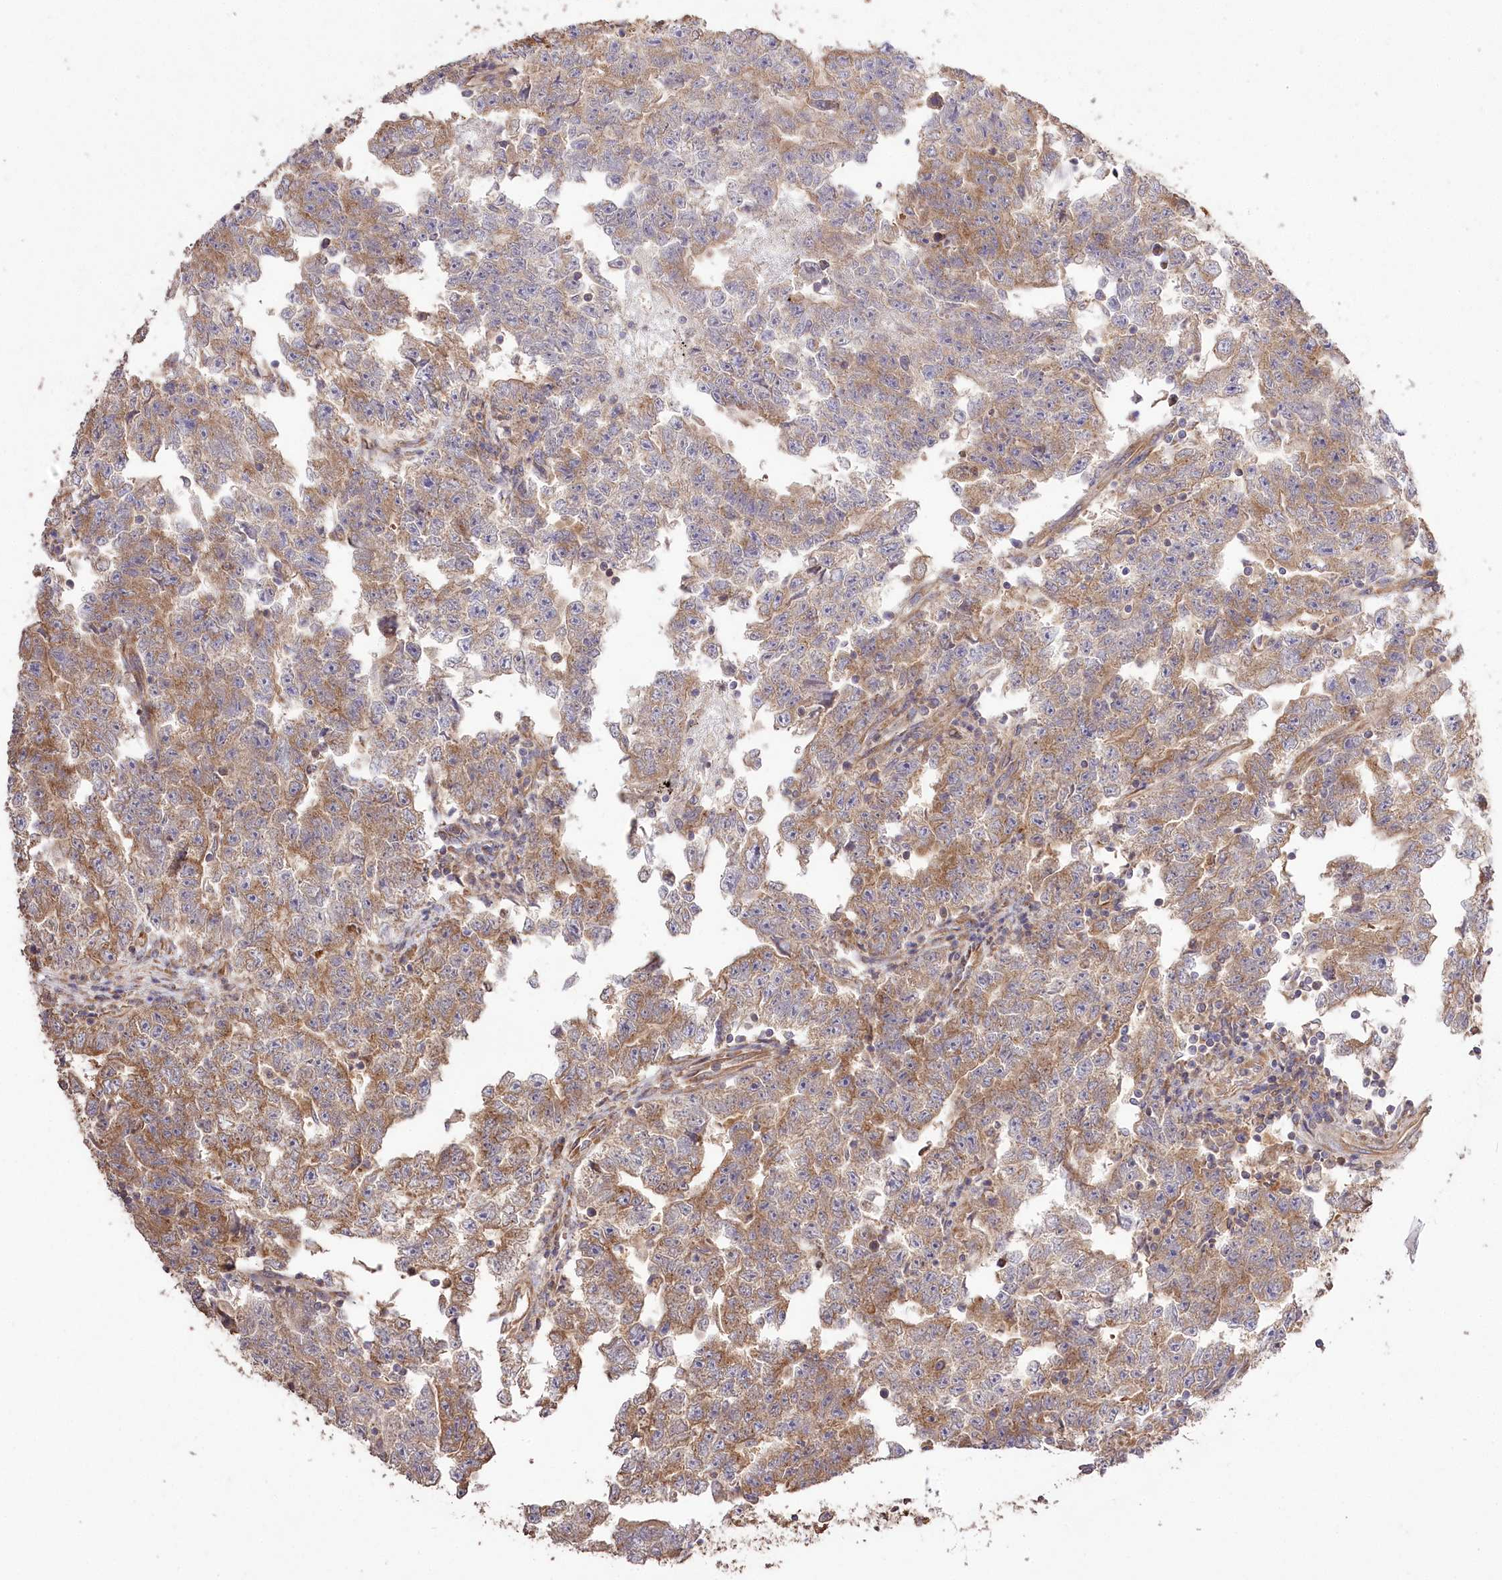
{"staining": {"intensity": "moderate", "quantity": ">75%", "location": "cytoplasmic/membranous"}, "tissue": "testis cancer", "cell_type": "Tumor cells", "image_type": "cancer", "snomed": [{"axis": "morphology", "description": "Carcinoma, Embryonal, NOS"}, {"axis": "topography", "description": "Testis"}], "caption": "Immunohistochemistry micrograph of human testis cancer stained for a protein (brown), which exhibits medium levels of moderate cytoplasmic/membranous staining in approximately >75% of tumor cells.", "gene": "PRSS53", "patient": {"sex": "male", "age": 25}}